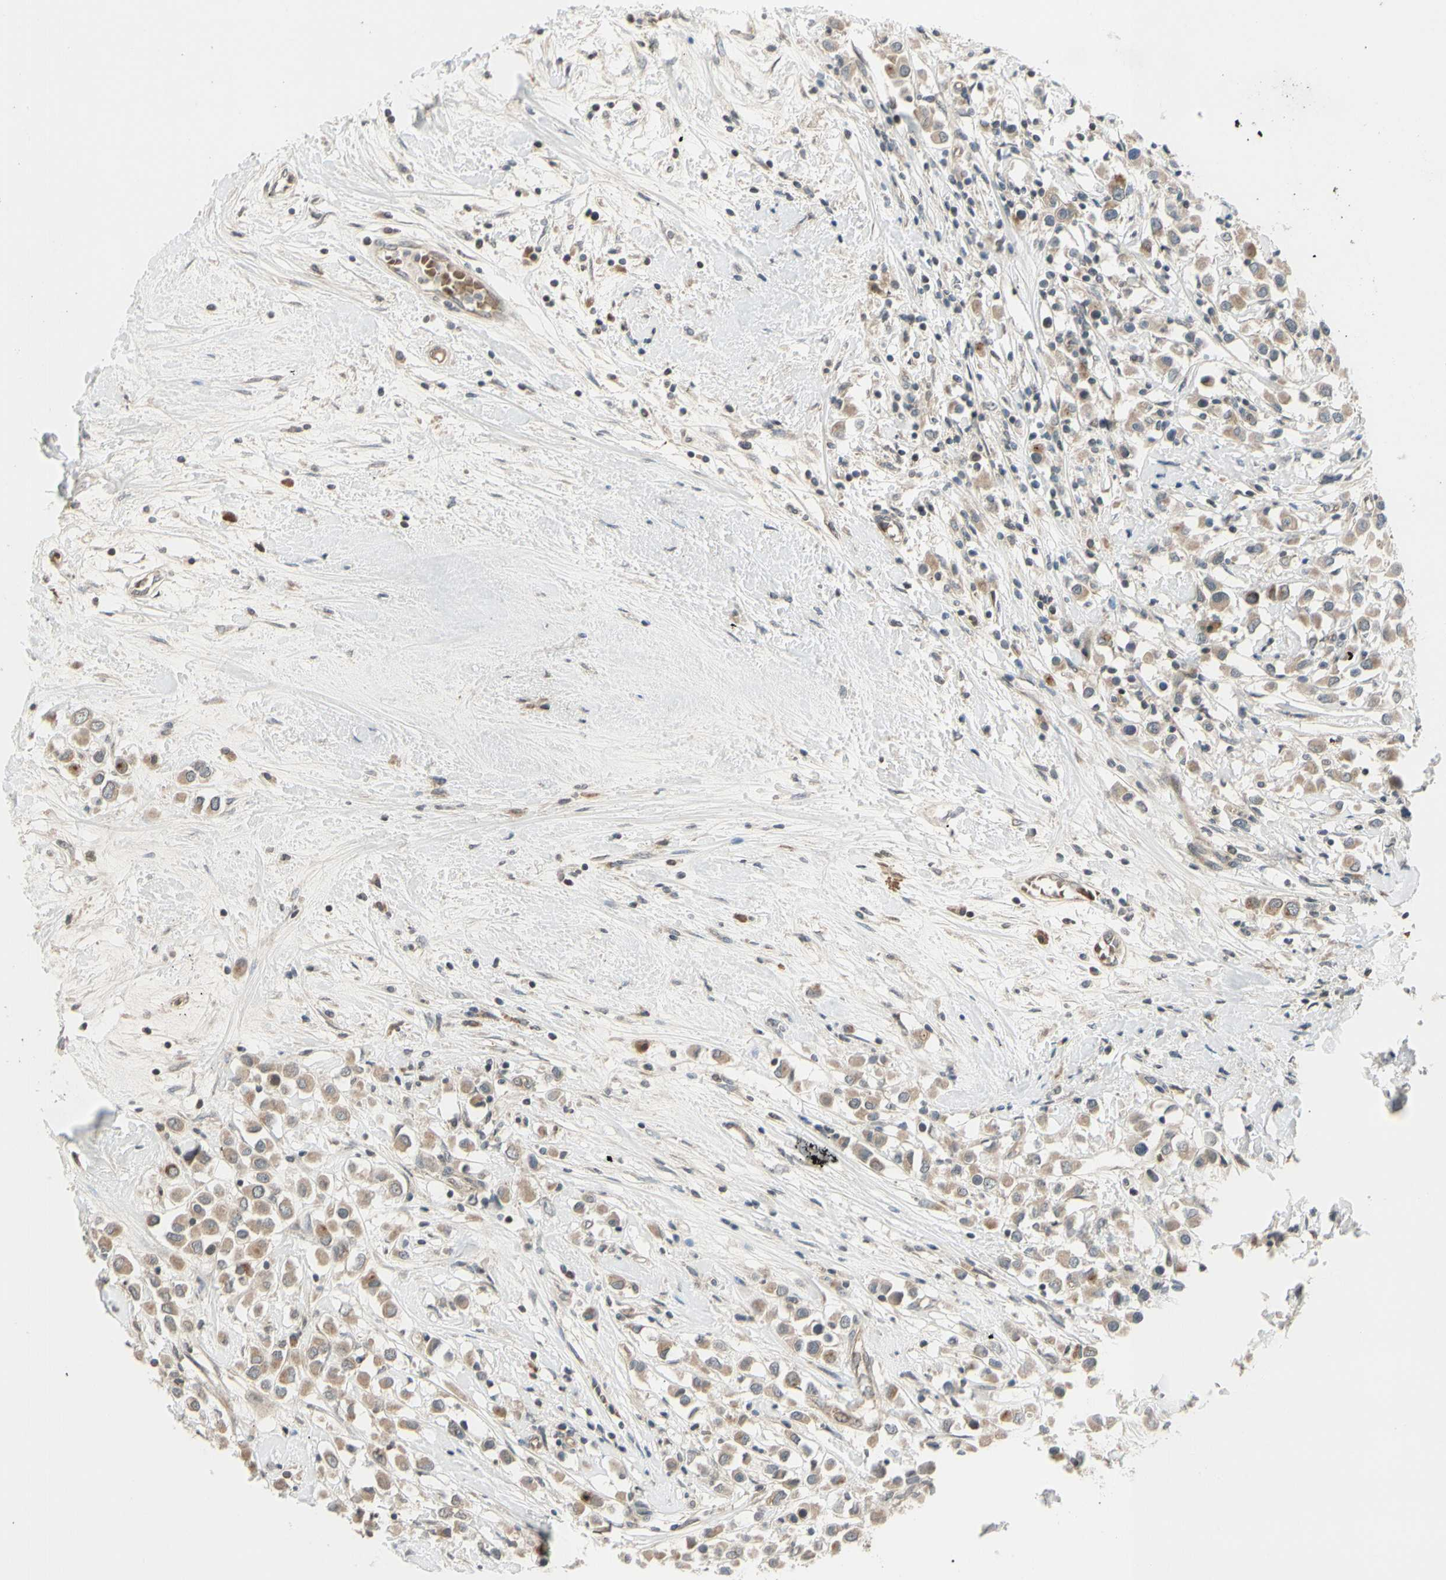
{"staining": {"intensity": "weak", "quantity": ">75%", "location": "cytoplasmic/membranous"}, "tissue": "breast cancer", "cell_type": "Tumor cells", "image_type": "cancer", "snomed": [{"axis": "morphology", "description": "Duct carcinoma"}, {"axis": "topography", "description": "Breast"}], "caption": "Breast cancer stained with DAB immunohistochemistry (IHC) shows low levels of weak cytoplasmic/membranous positivity in approximately >75% of tumor cells. The staining is performed using DAB (3,3'-diaminobenzidine) brown chromogen to label protein expression. The nuclei are counter-stained blue using hematoxylin.", "gene": "FGF10", "patient": {"sex": "female", "age": 61}}